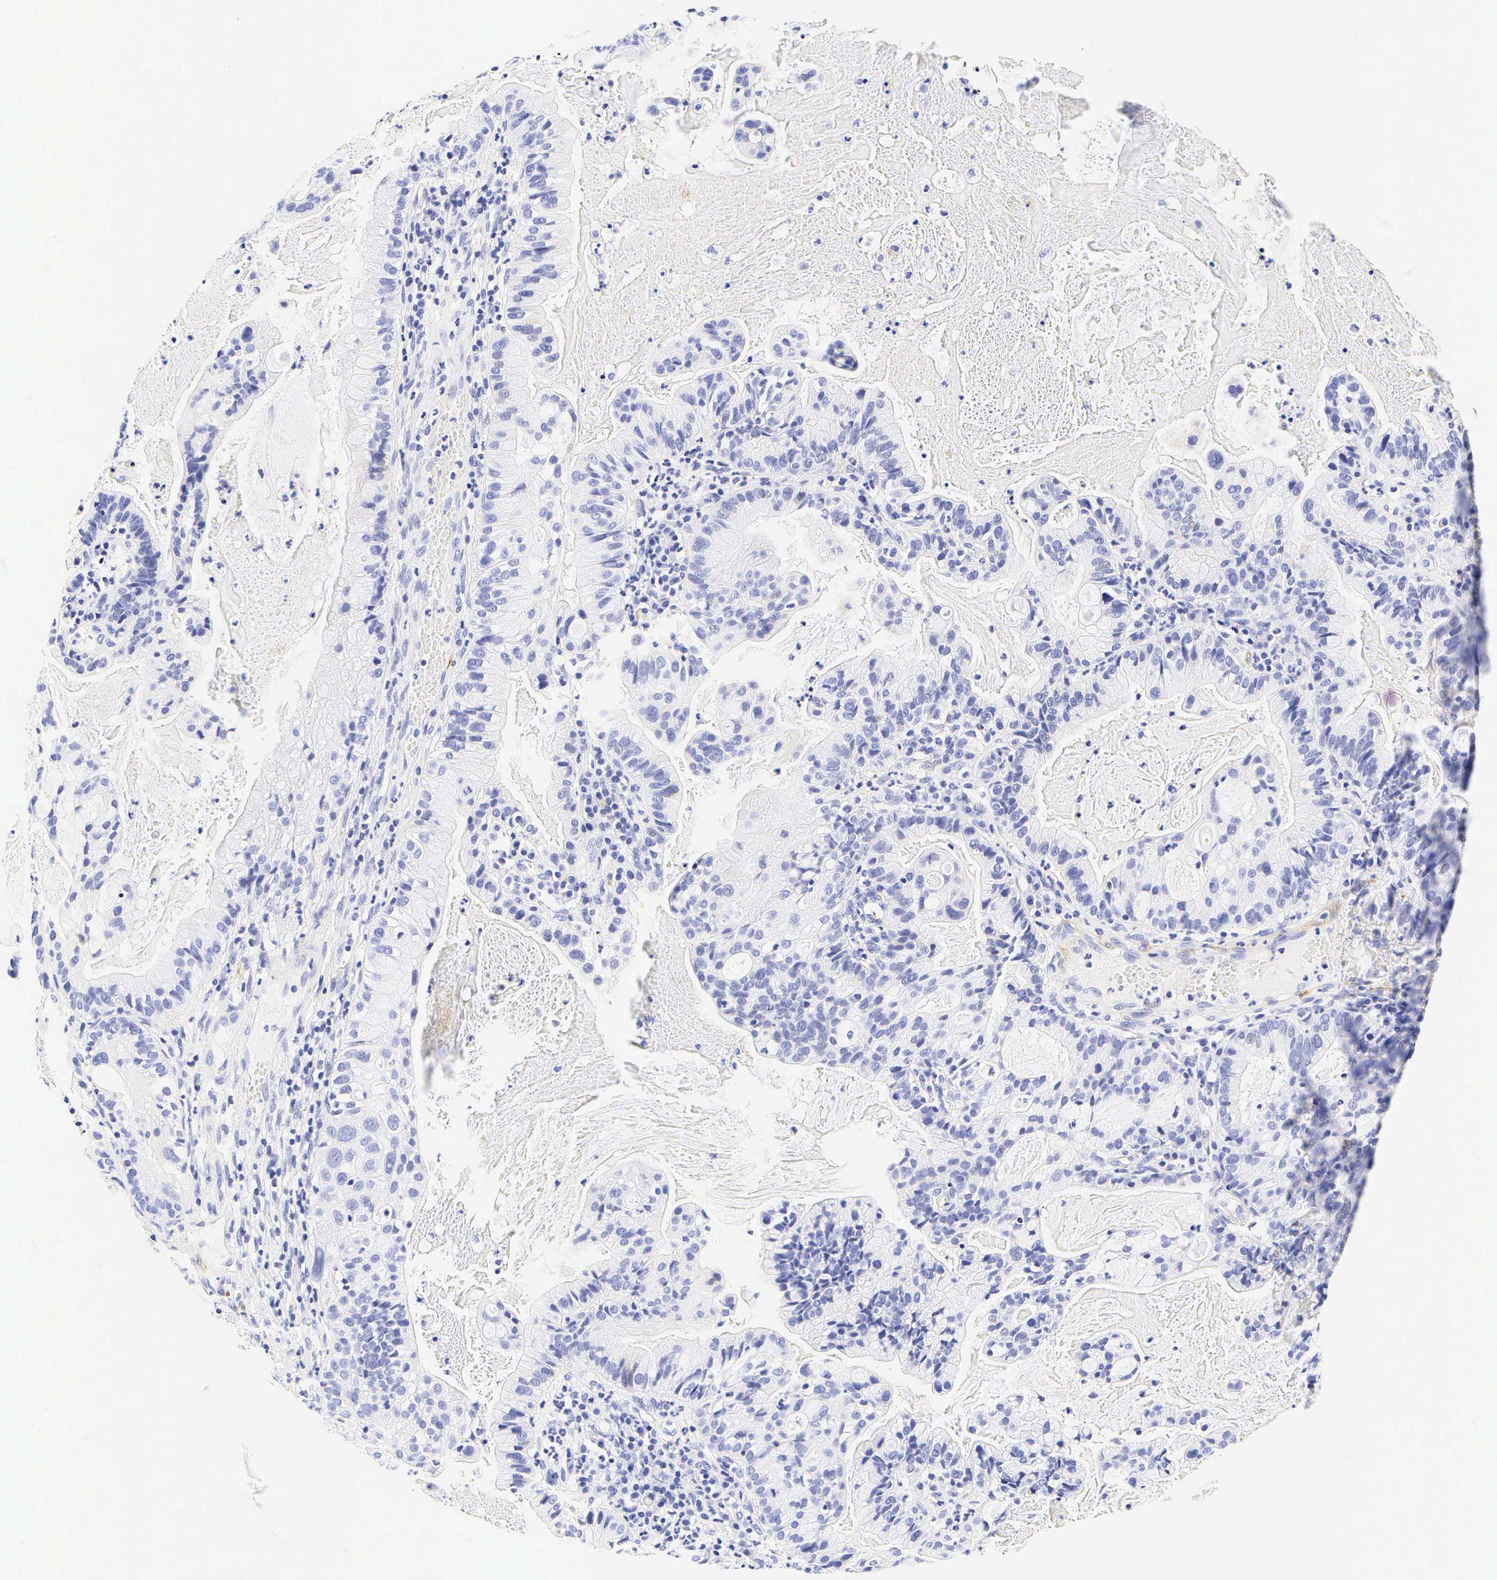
{"staining": {"intensity": "negative", "quantity": "none", "location": "none"}, "tissue": "cervical cancer", "cell_type": "Tumor cells", "image_type": "cancer", "snomed": [{"axis": "morphology", "description": "Adenocarcinoma, NOS"}, {"axis": "topography", "description": "Cervix"}], "caption": "The image exhibits no staining of tumor cells in cervical cancer.", "gene": "CALD1", "patient": {"sex": "female", "age": 41}}